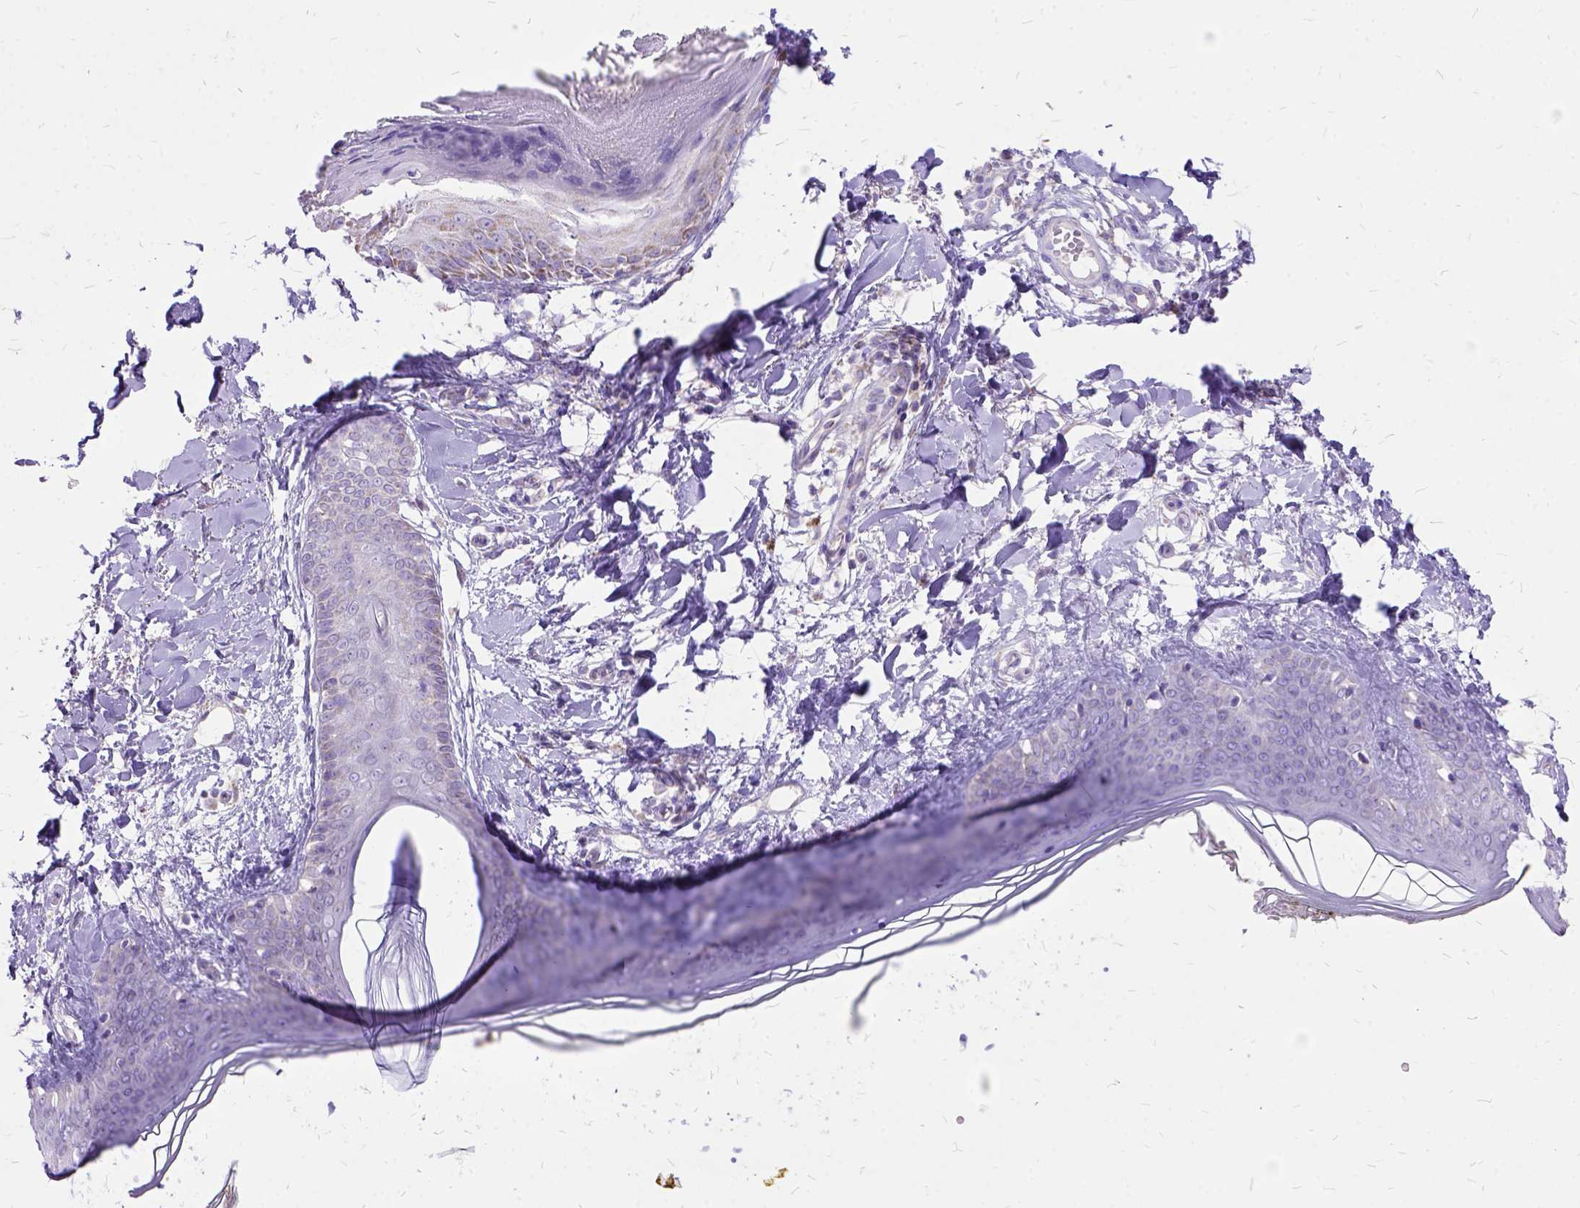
{"staining": {"intensity": "negative", "quantity": "none", "location": "none"}, "tissue": "skin", "cell_type": "Fibroblasts", "image_type": "normal", "snomed": [{"axis": "morphology", "description": "Normal tissue, NOS"}, {"axis": "topography", "description": "Skin"}], "caption": "Fibroblasts are negative for brown protein staining in benign skin. The staining was performed using DAB (3,3'-diaminobenzidine) to visualize the protein expression in brown, while the nuclei were stained in blue with hematoxylin (Magnification: 20x).", "gene": "CTAG2", "patient": {"sex": "female", "age": 34}}